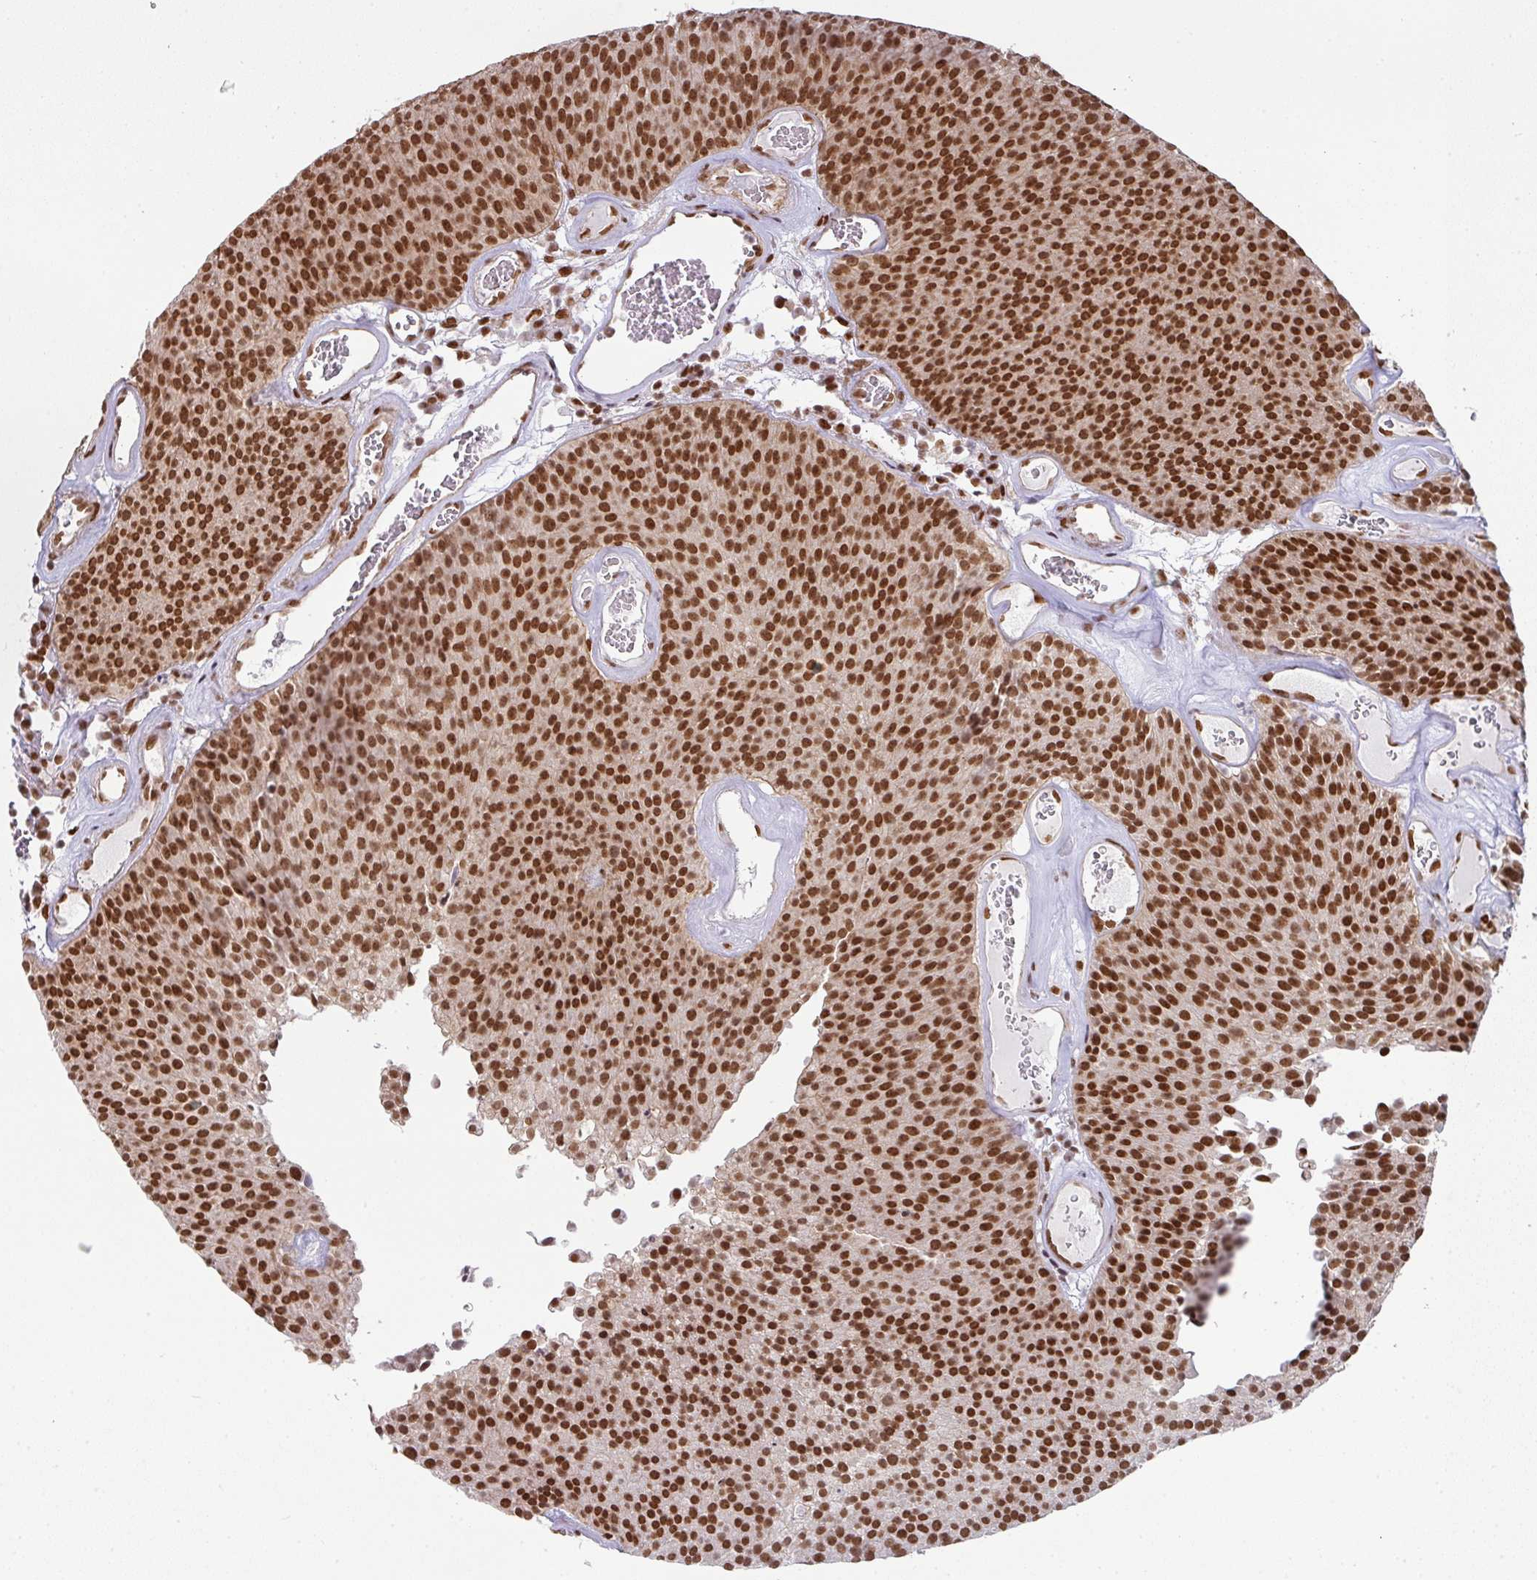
{"staining": {"intensity": "strong", "quantity": ">75%", "location": "nuclear"}, "tissue": "urothelial cancer", "cell_type": "Tumor cells", "image_type": "cancer", "snomed": [{"axis": "morphology", "description": "Urothelial carcinoma, Low grade"}, {"axis": "topography", "description": "Urinary bladder"}], "caption": "Urothelial cancer stained for a protein (brown) reveals strong nuclear positive positivity in about >75% of tumor cells.", "gene": "NCOA5", "patient": {"sex": "female", "age": 79}}